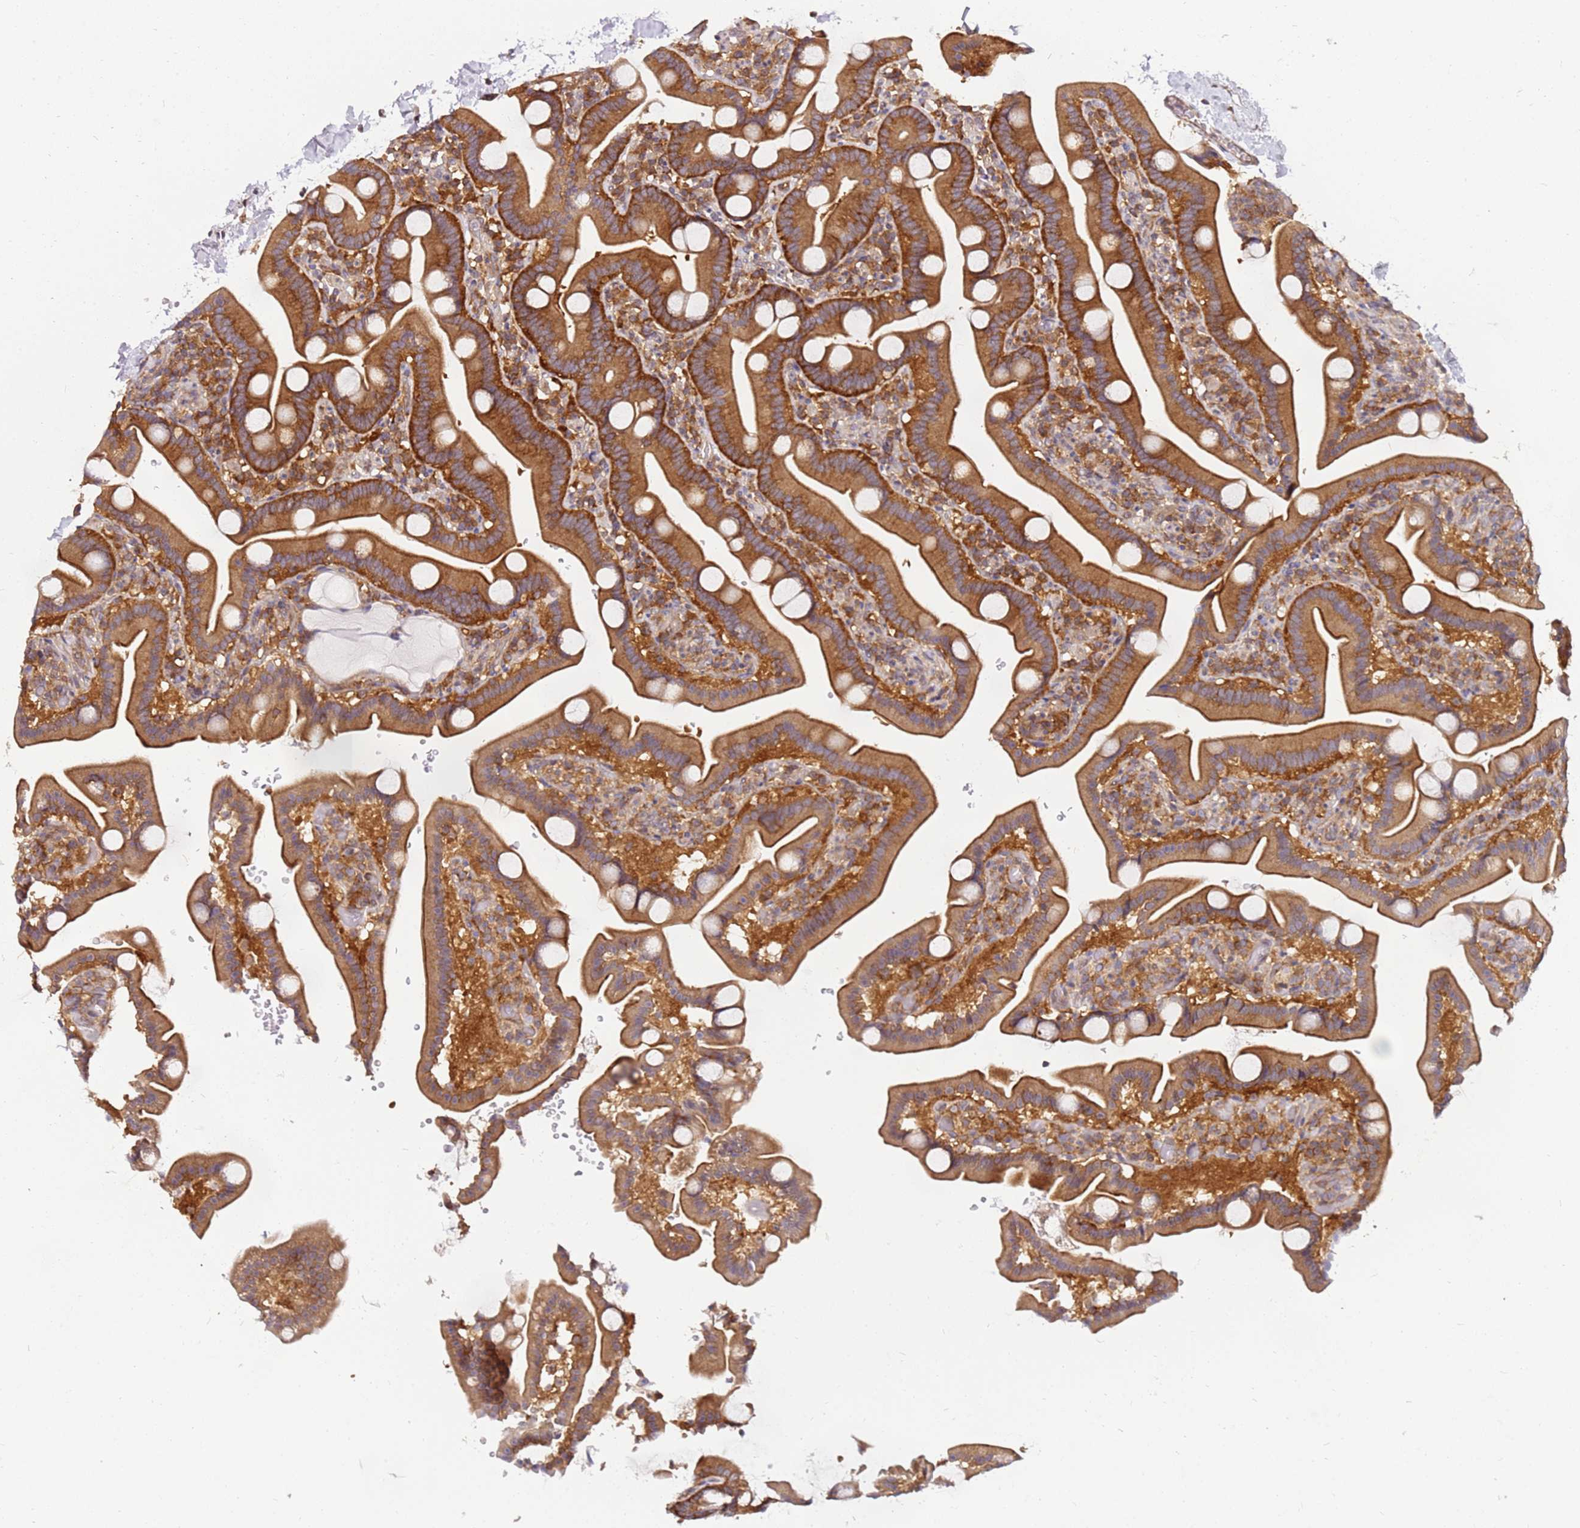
{"staining": {"intensity": "strong", "quantity": ">75%", "location": "cytoplasmic/membranous"}, "tissue": "duodenum", "cell_type": "Glandular cells", "image_type": "normal", "snomed": [{"axis": "morphology", "description": "Normal tissue, NOS"}, {"axis": "topography", "description": "Duodenum"}], "caption": "Benign duodenum was stained to show a protein in brown. There is high levels of strong cytoplasmic/membranous staining in about >75% of glandular cells. Using DAB (3,3'-diaminobenzidine) (brown) and hematoxylin (blue) stains, captured at high magnification using brightfield microscopy.", "gene": "PIH1D1", "patient": {"sex": "male", "age": 55}}